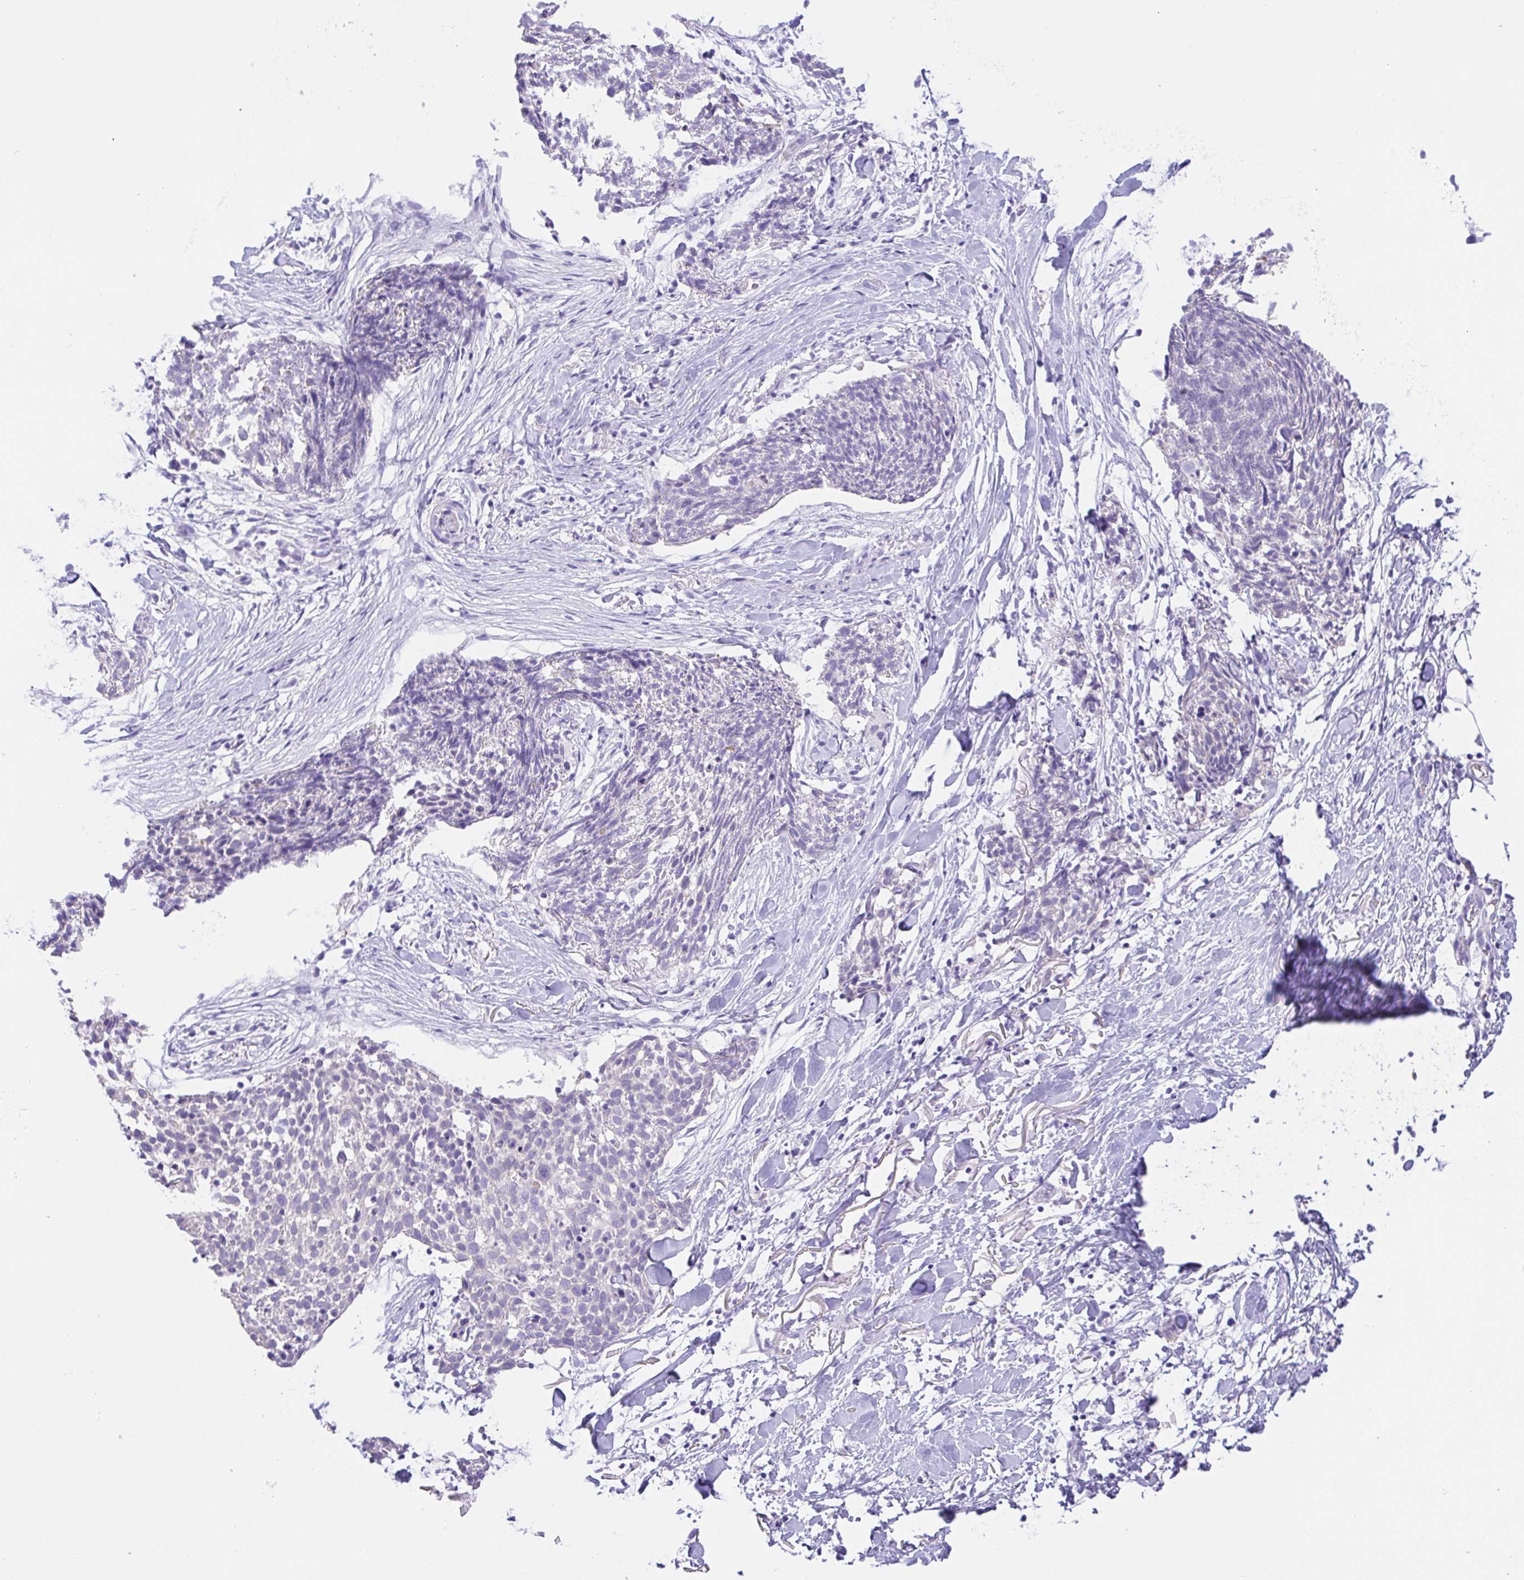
{"staining": {"intensity": "negative", "quantity": "none", "location": "none"}, "tissue": "skin cancer", "cell_type": "Tumor cells", "image_type": "cancer", "snomed": [{"axis": "morphology", "description": "Squamous cell carcinoma, NOS"}, {"axis": "topography", "description": "Skin"}, {"axis": "topography", "description": "Vulva"}], "caption": "Protein analysis of skin squamous cell carcinoma exhibits no significant positivity in tumor cells.", "gene": "SPATA4", "patient": {"sex": "female", "age": 75}}